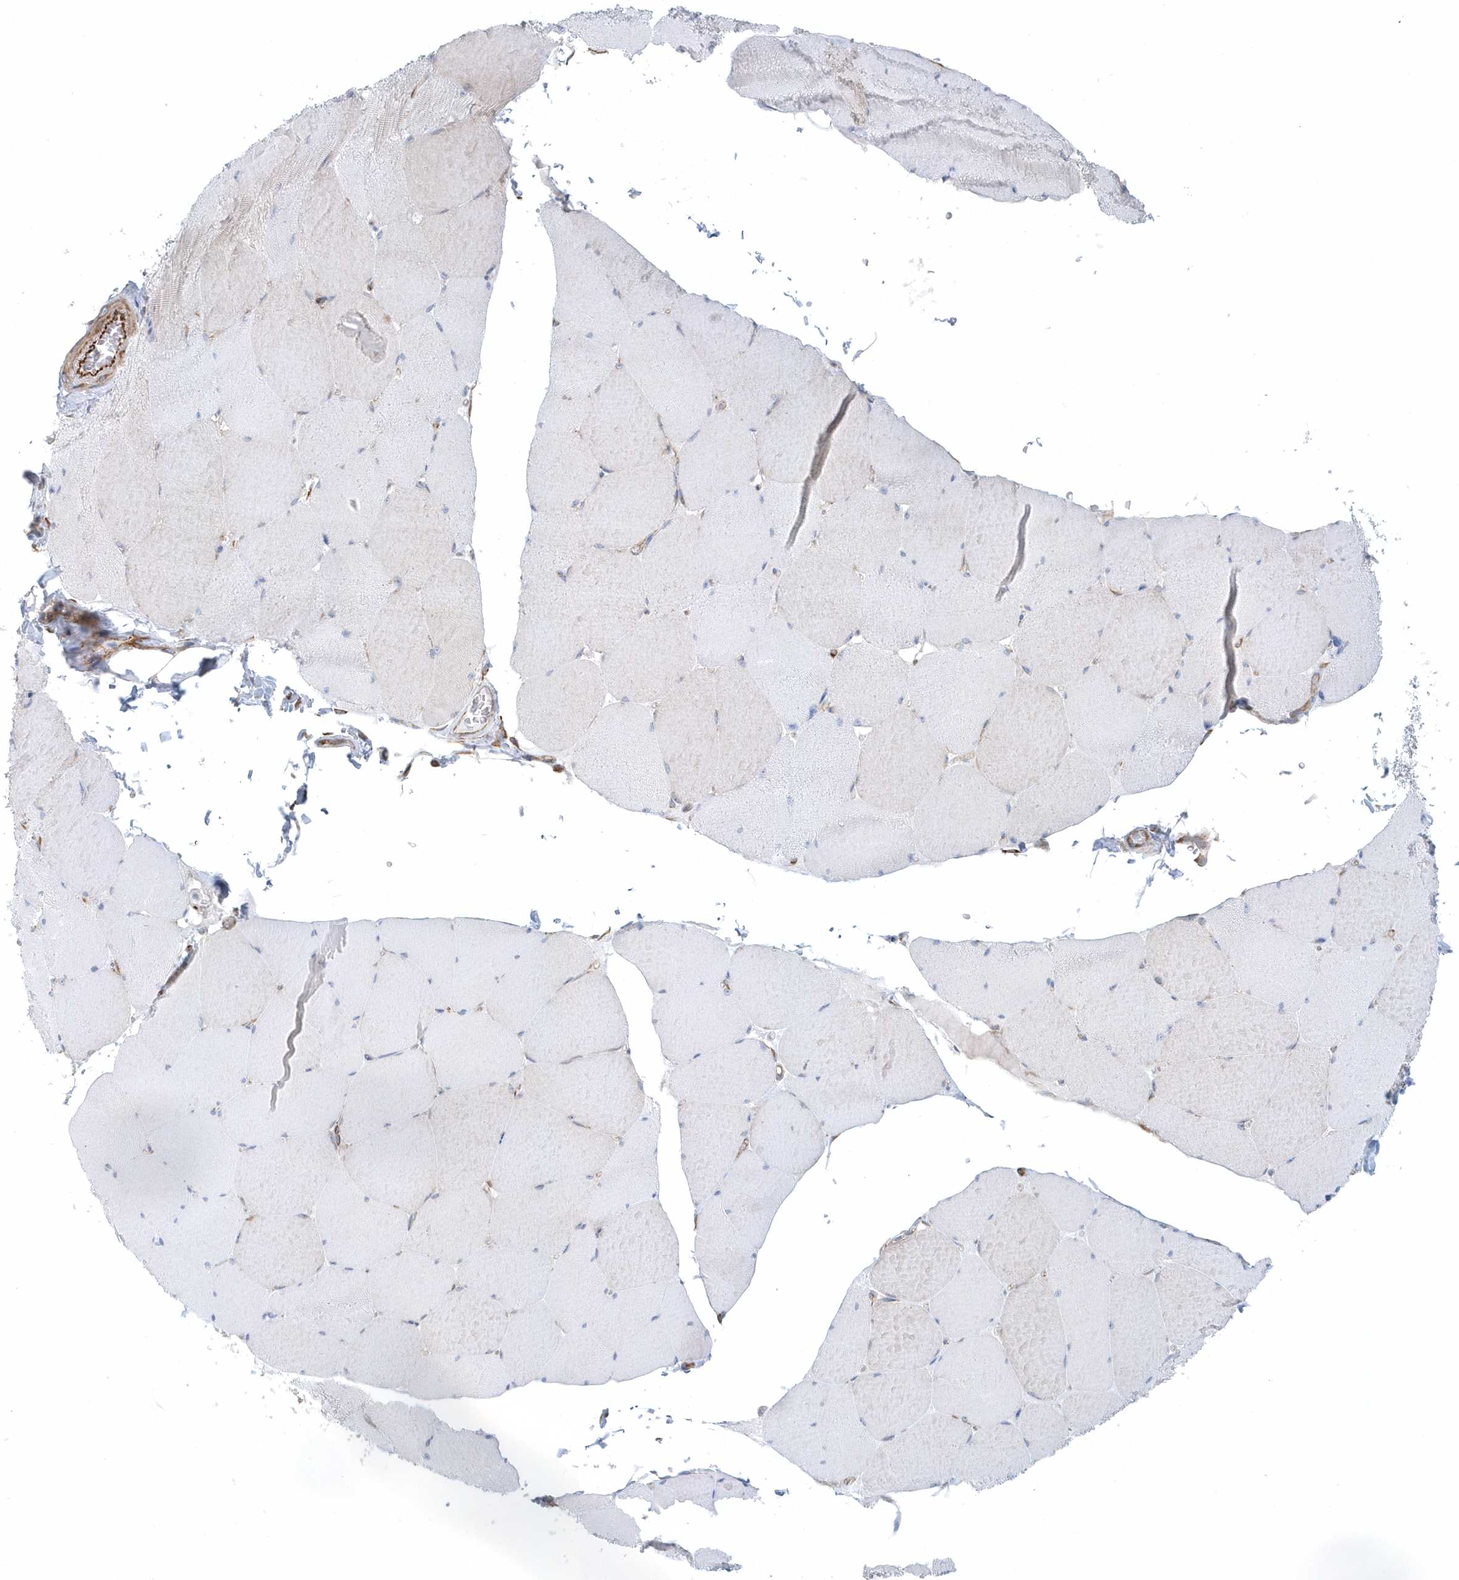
{"staining": {"intensity": "weak", "quantity": "<25%", "location": "cytoplasmic/membranous"}, "tissue": "skeletal muscle", "cell_type": "Myocytes", "image_type": "normal", "snomed": [{"axis": "morphology", "description": "Normal tissue, NOS"}, {"axis": "topography", "description": "Skeletal muscle"}, {"axis": "topography", "description": "Head-Neck"}], "caption": "High power microscopy image of an immunohistochemistry (IHC) micrograph of benign skeletal muscle, revealing no significant staining in myocytes. The staining is performed using DAB (3,3'-diaminobenzidine) brown chromogen with nuclei counter-stained in using hematoxylin.", "gene": "GPR152", "patient": {"sex": "male", "age": 66}}